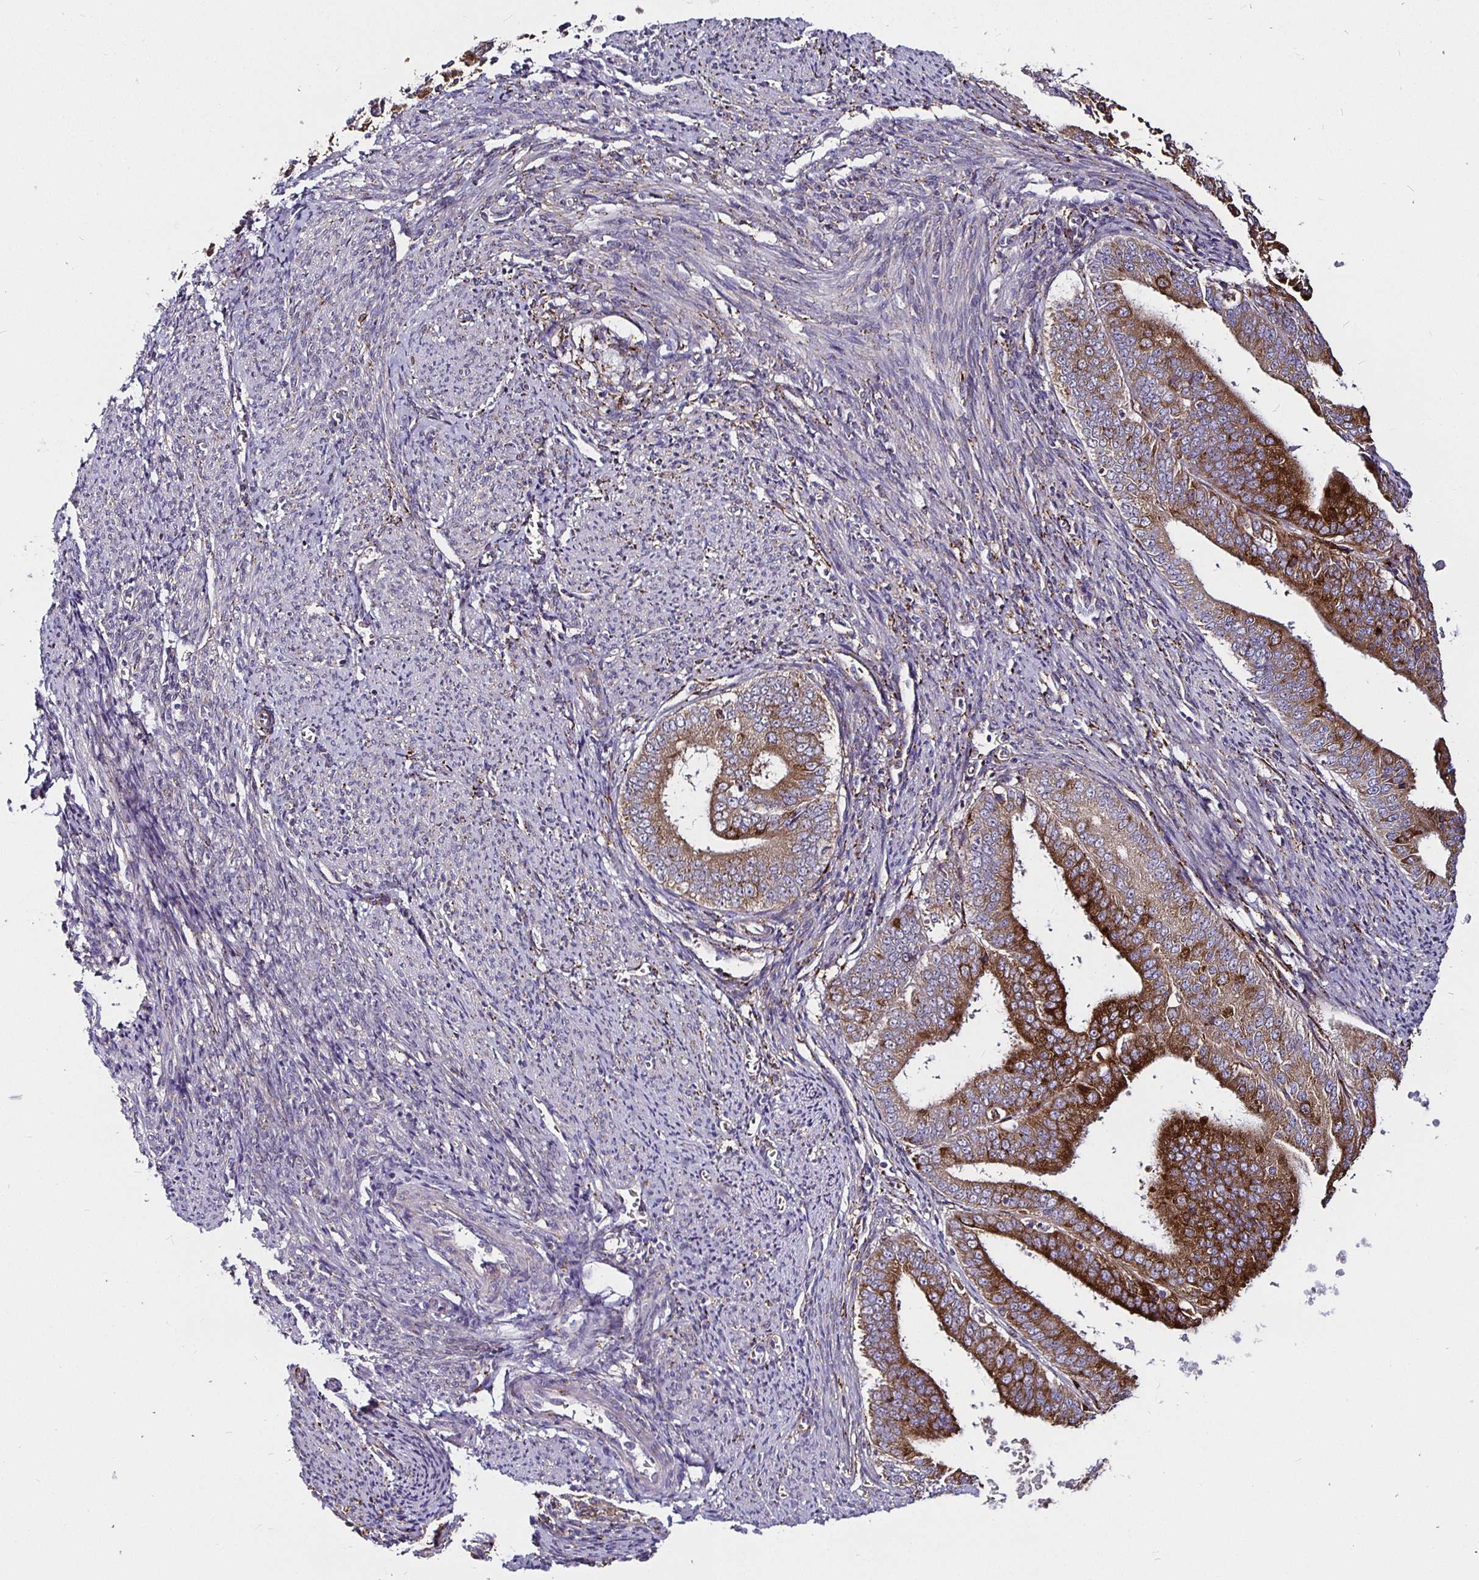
{"staining": {"intensity": "moderate", "quantity": ">75%", "location": "cytoplasmic/membranous"}, "tissue": "endometrial cancer", "cell_type": "Tumor cells", "image_type": "cancer", "snomed": [{"axis": "morphology", "description": "Adenocarcinoma, NOS"}, {"axis": "topography", "description": "Endometrium"}], "caption": "A high-resolution photomicrograph shows IHC staining of endometrial cancer, which exhibits moderate cytoplasmic/membranous staining in about >75% of tumor cells.", "gene": "P4HA2", "patient": {"sex": "female", "age": 63}}